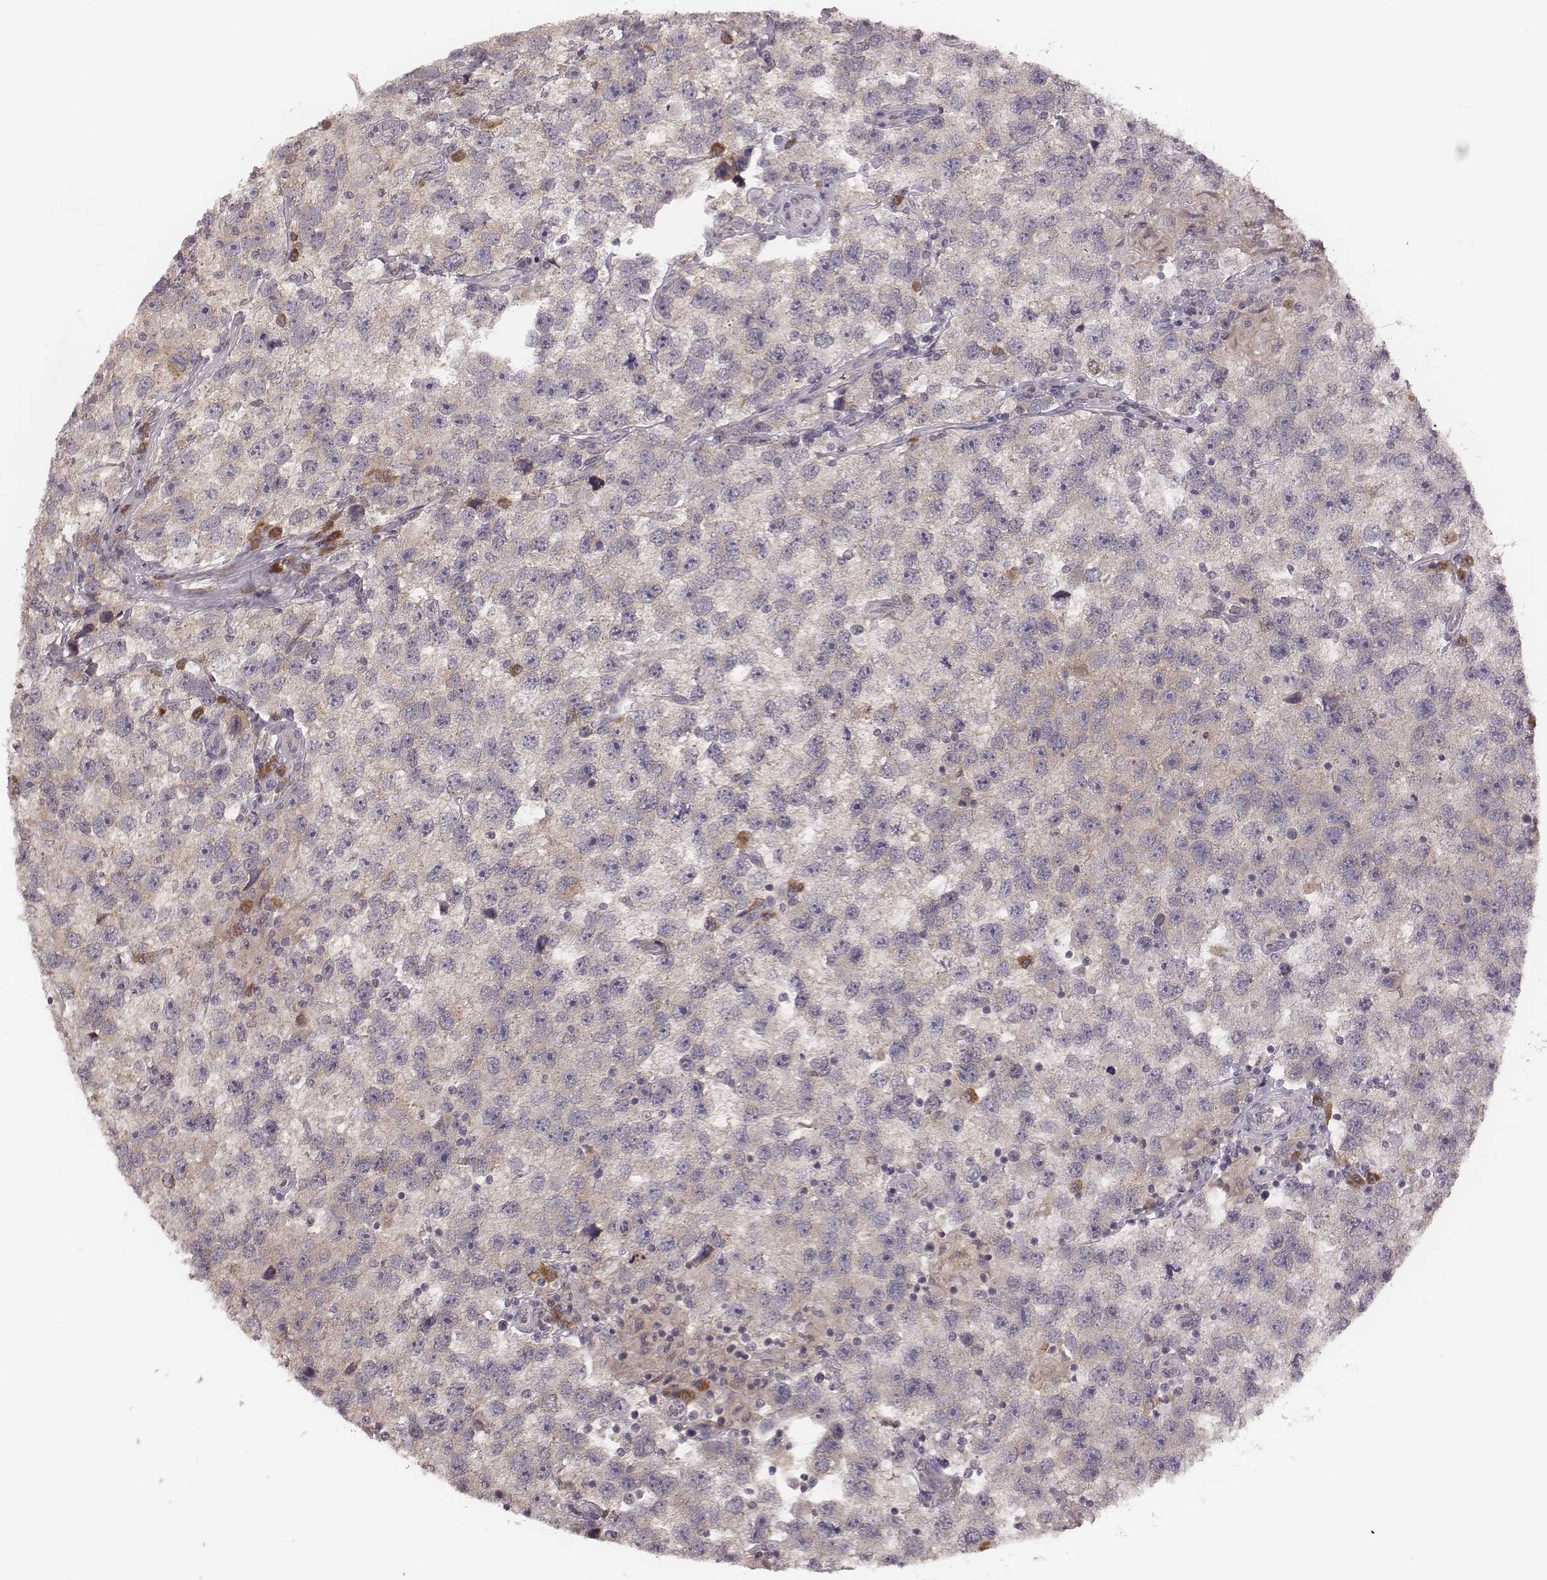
{"staining": {"intensity": "weak", "quantity": "25%-75%", "location": "cytoplasmic/membranous"}, "tissue": "testis cancer", "cell_type": "Tumor cells", "image_type": "cancer", "snomed": [{"axis": "morphology", "description": "Seminoma, NOS"}, {"axis": "topography", "description": "Testis"}], "caption": "Seminoma (testis) was stained to show a protein in brown. There is low levels of weak cytoplasmic/membranous positivity in approximately 25%-75% of tumor cells.", "gene": "P2RX5", "patient": {"sex": "male", "age": 26}}